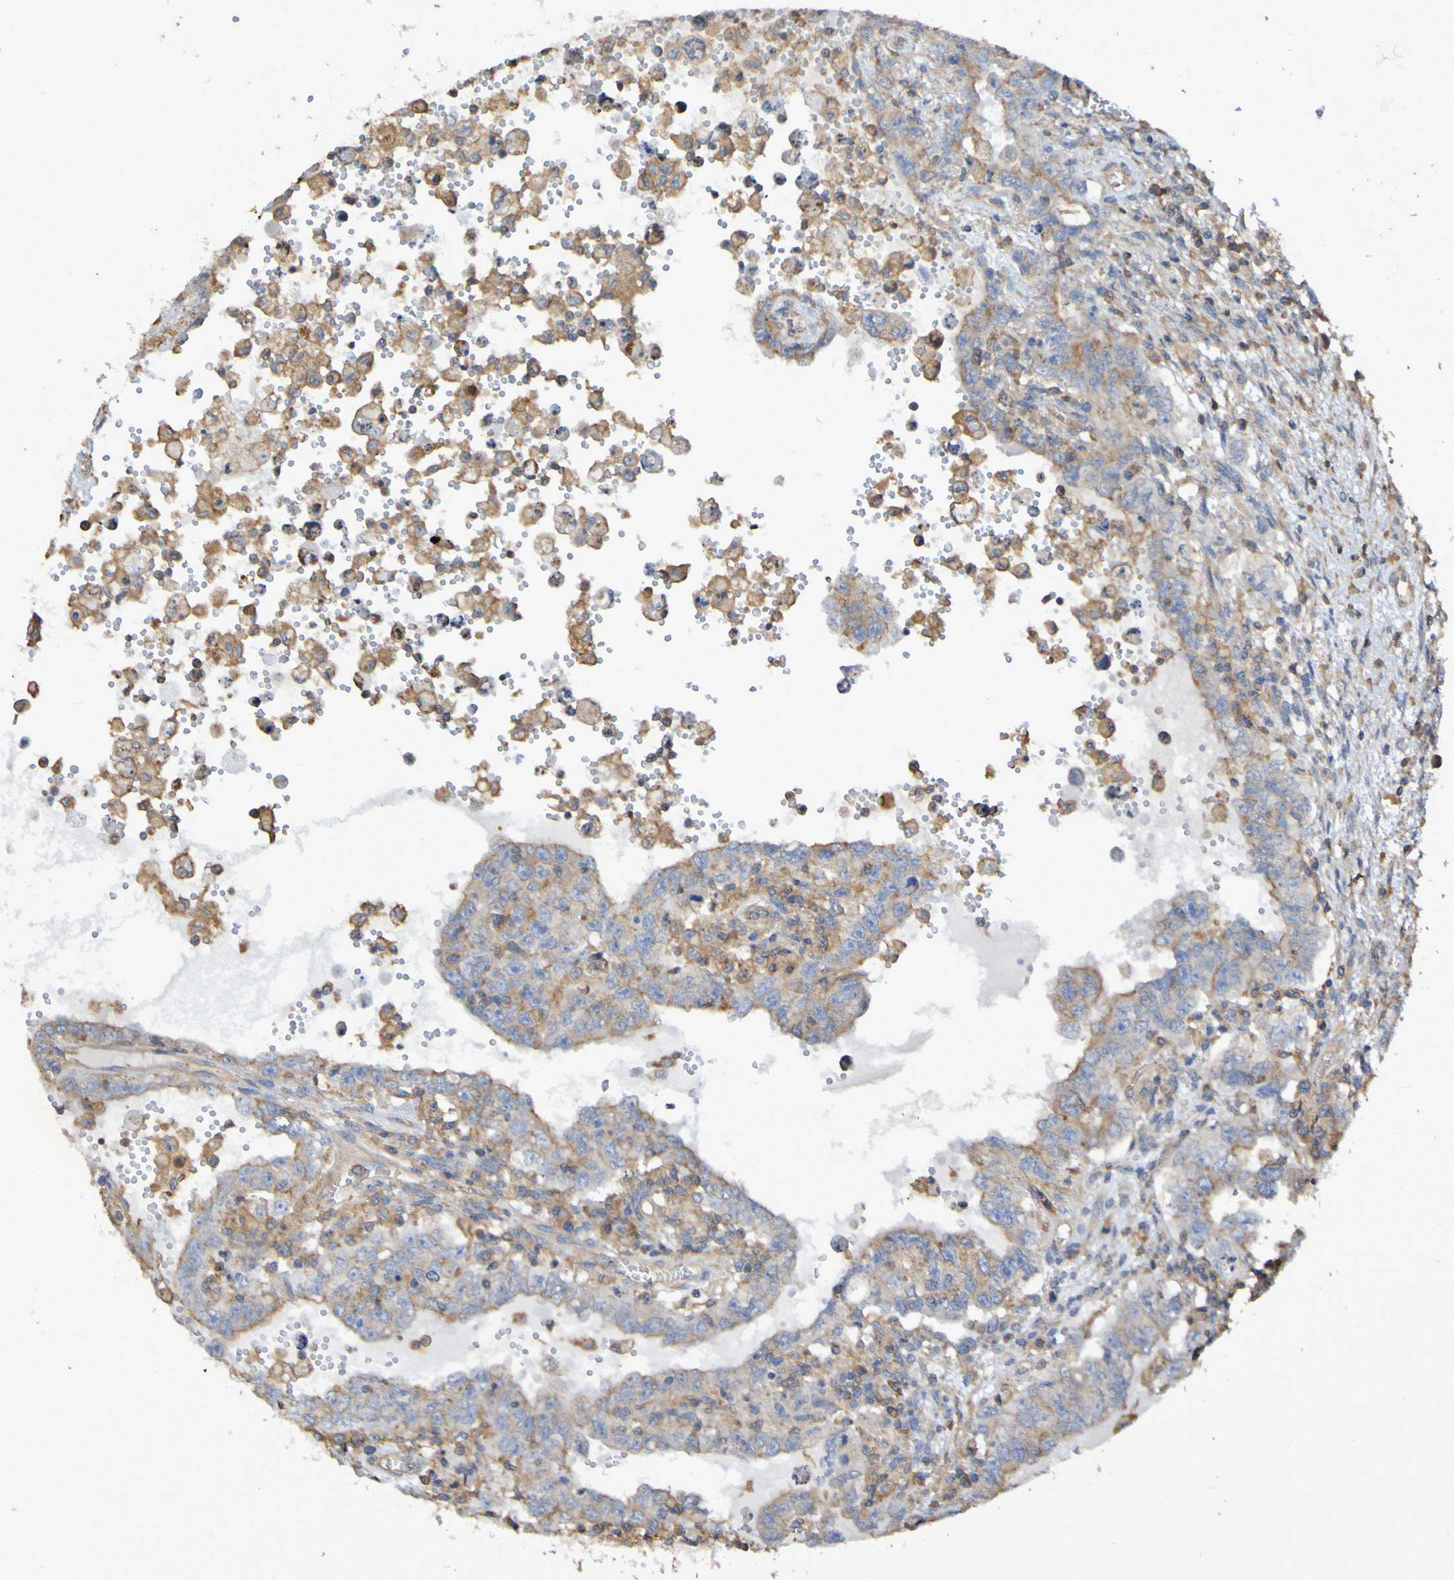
{"staining": {"intensity": "weak", "quantity": "25%-75%", "location": "cytoplasmic/membranous"}, "tissue": "testis cancer", "cell_type": "Tumor cells", "image_type": "cancer", "snomed": [{"axis": "morphology", "description": "Carcinoma, Embryonal, NOS"}, {"axis": "topography", "description": "Testis"}], "caption": "Immunohistochemical staining of testis cancer (embryonal carcinoma) reveals low levels of weak cytoplasmic/membranous protein expression in approximately 25%-75% of tumor cells.", "gene": "SYNJ1", "patient": {"sex": "male", "age": 26}}